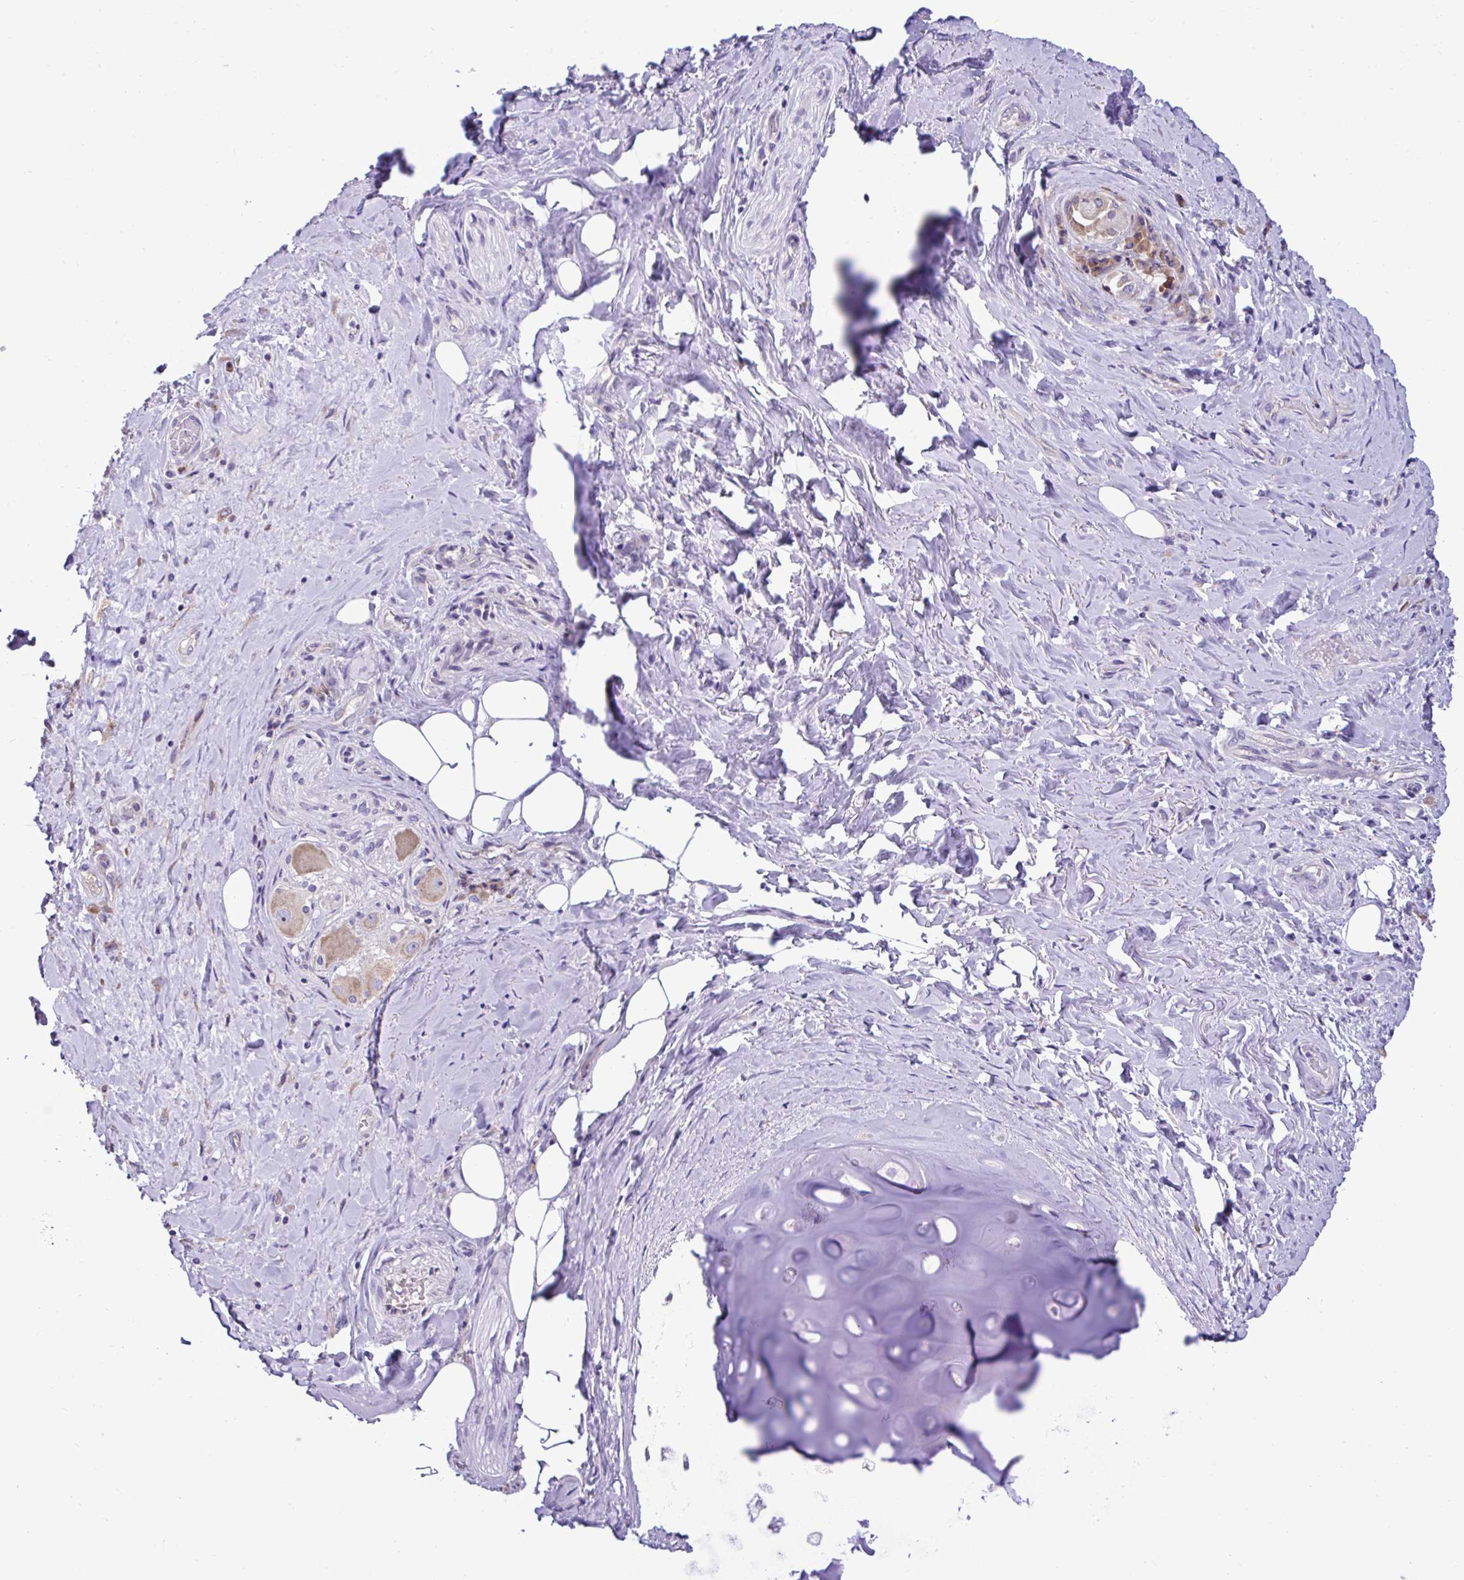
{"staining": {"intensity": "negative", "quantity": "none", "location": "none"}, "tissue": "adipose tissue", "cell_type": "Adipocytes", "image_type": "normal", "snomed": [{"axis": "morphology", "description": "Normal tissue, NOS"}, {"axis": "topography", "description": "Cartilage tissue"}, {"axis": "topography", "description": "Bronchus"}], "caption": "Image shows no protein positivity in adipocytes of unremarkable adipose tissue.", "gene": "RPL7", "patient": {"sex": "male", "age": 64}}